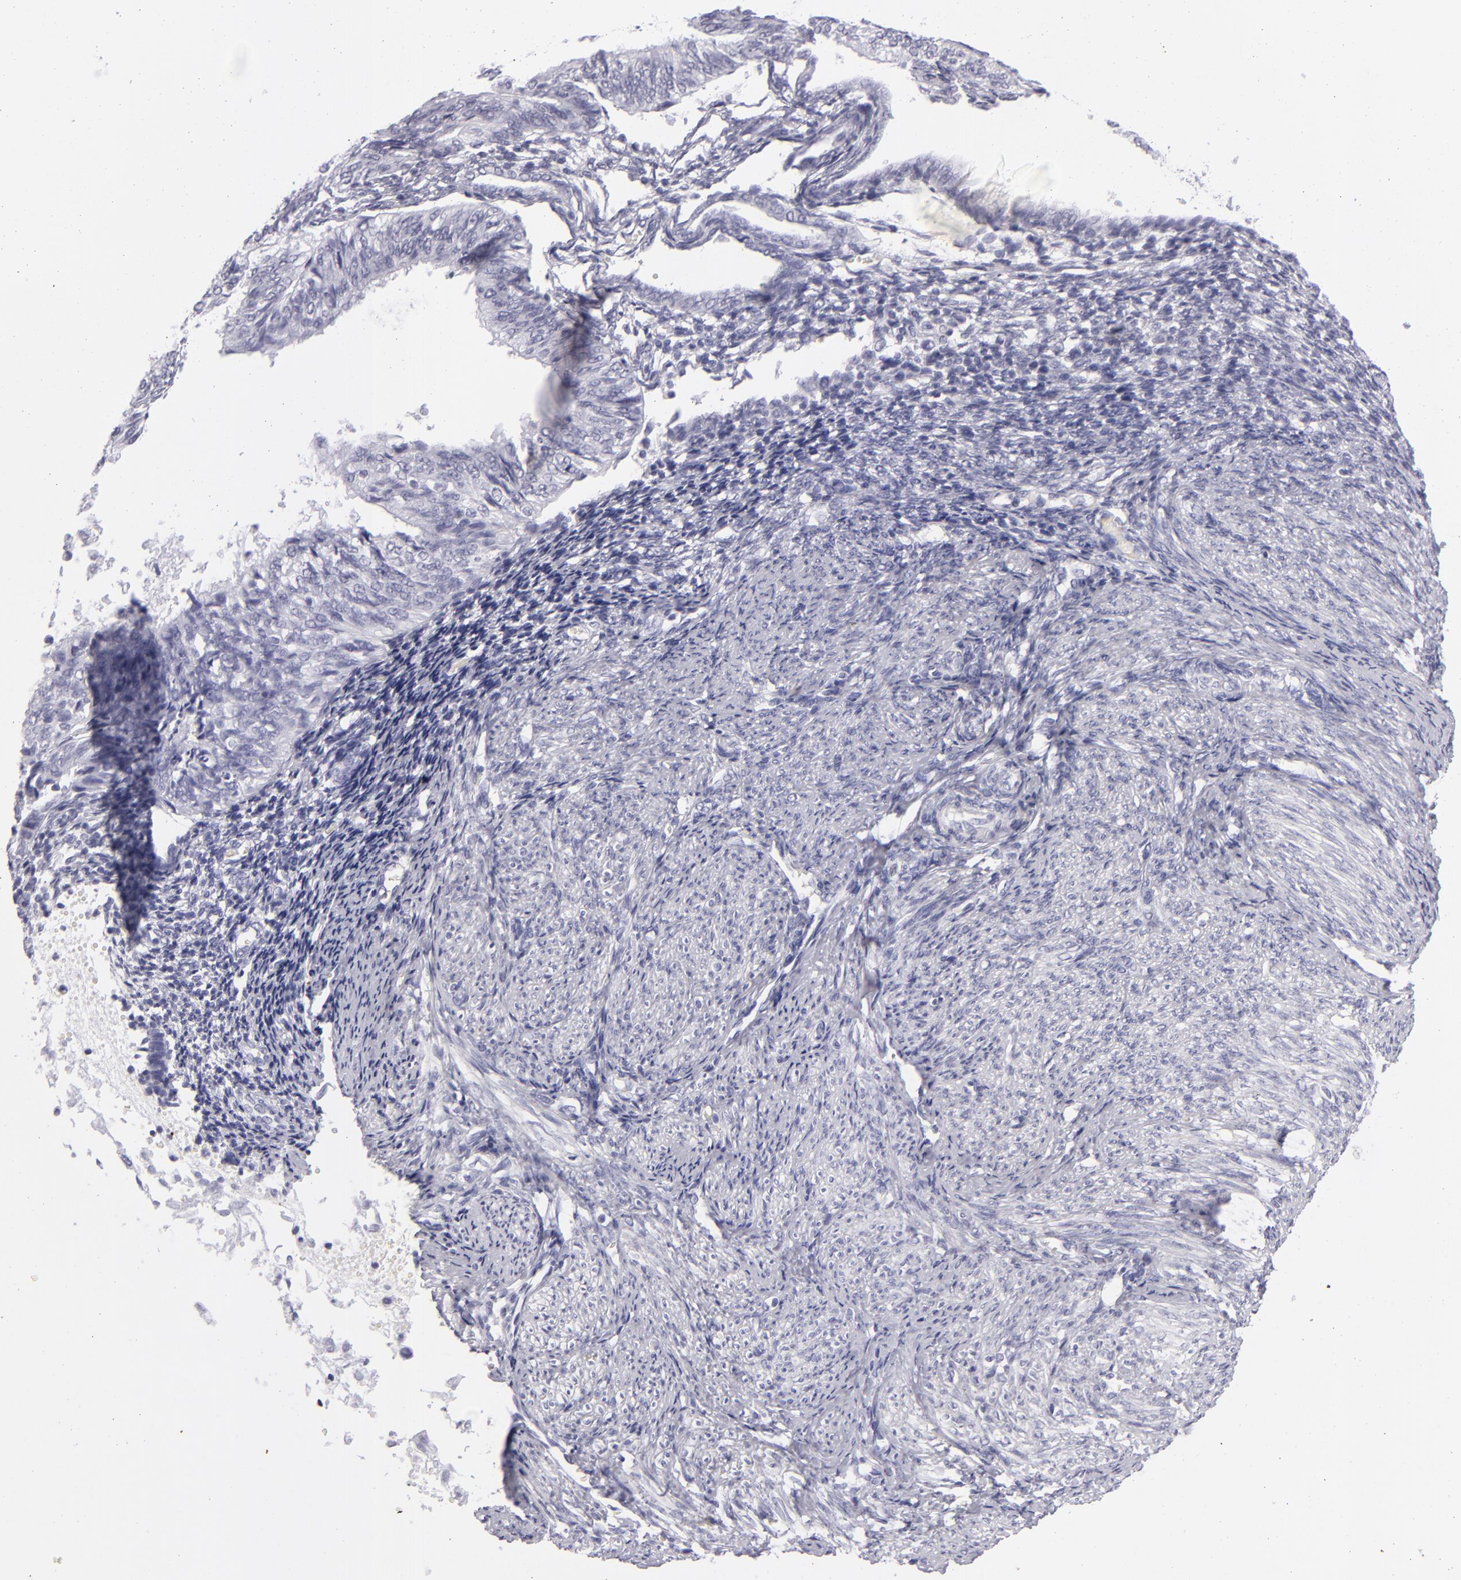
{"staining": {"intensity": "negative", "quantity": "none", "location": "none"}, "tissue": "endometrial cancer", "cell_type": "Tumor cells", "image_type": "cancer", "snomed": [{"axis": "morphology", "description": "Adenocarcinoma, NOS"}, {"axis": "topography", "description": "Endometrium"}], "caption": "Tumor cells show no significant protein expression in endometrial cancer.", "gene": "VIL1", "patient": {"sex": "female", "age": 55}}